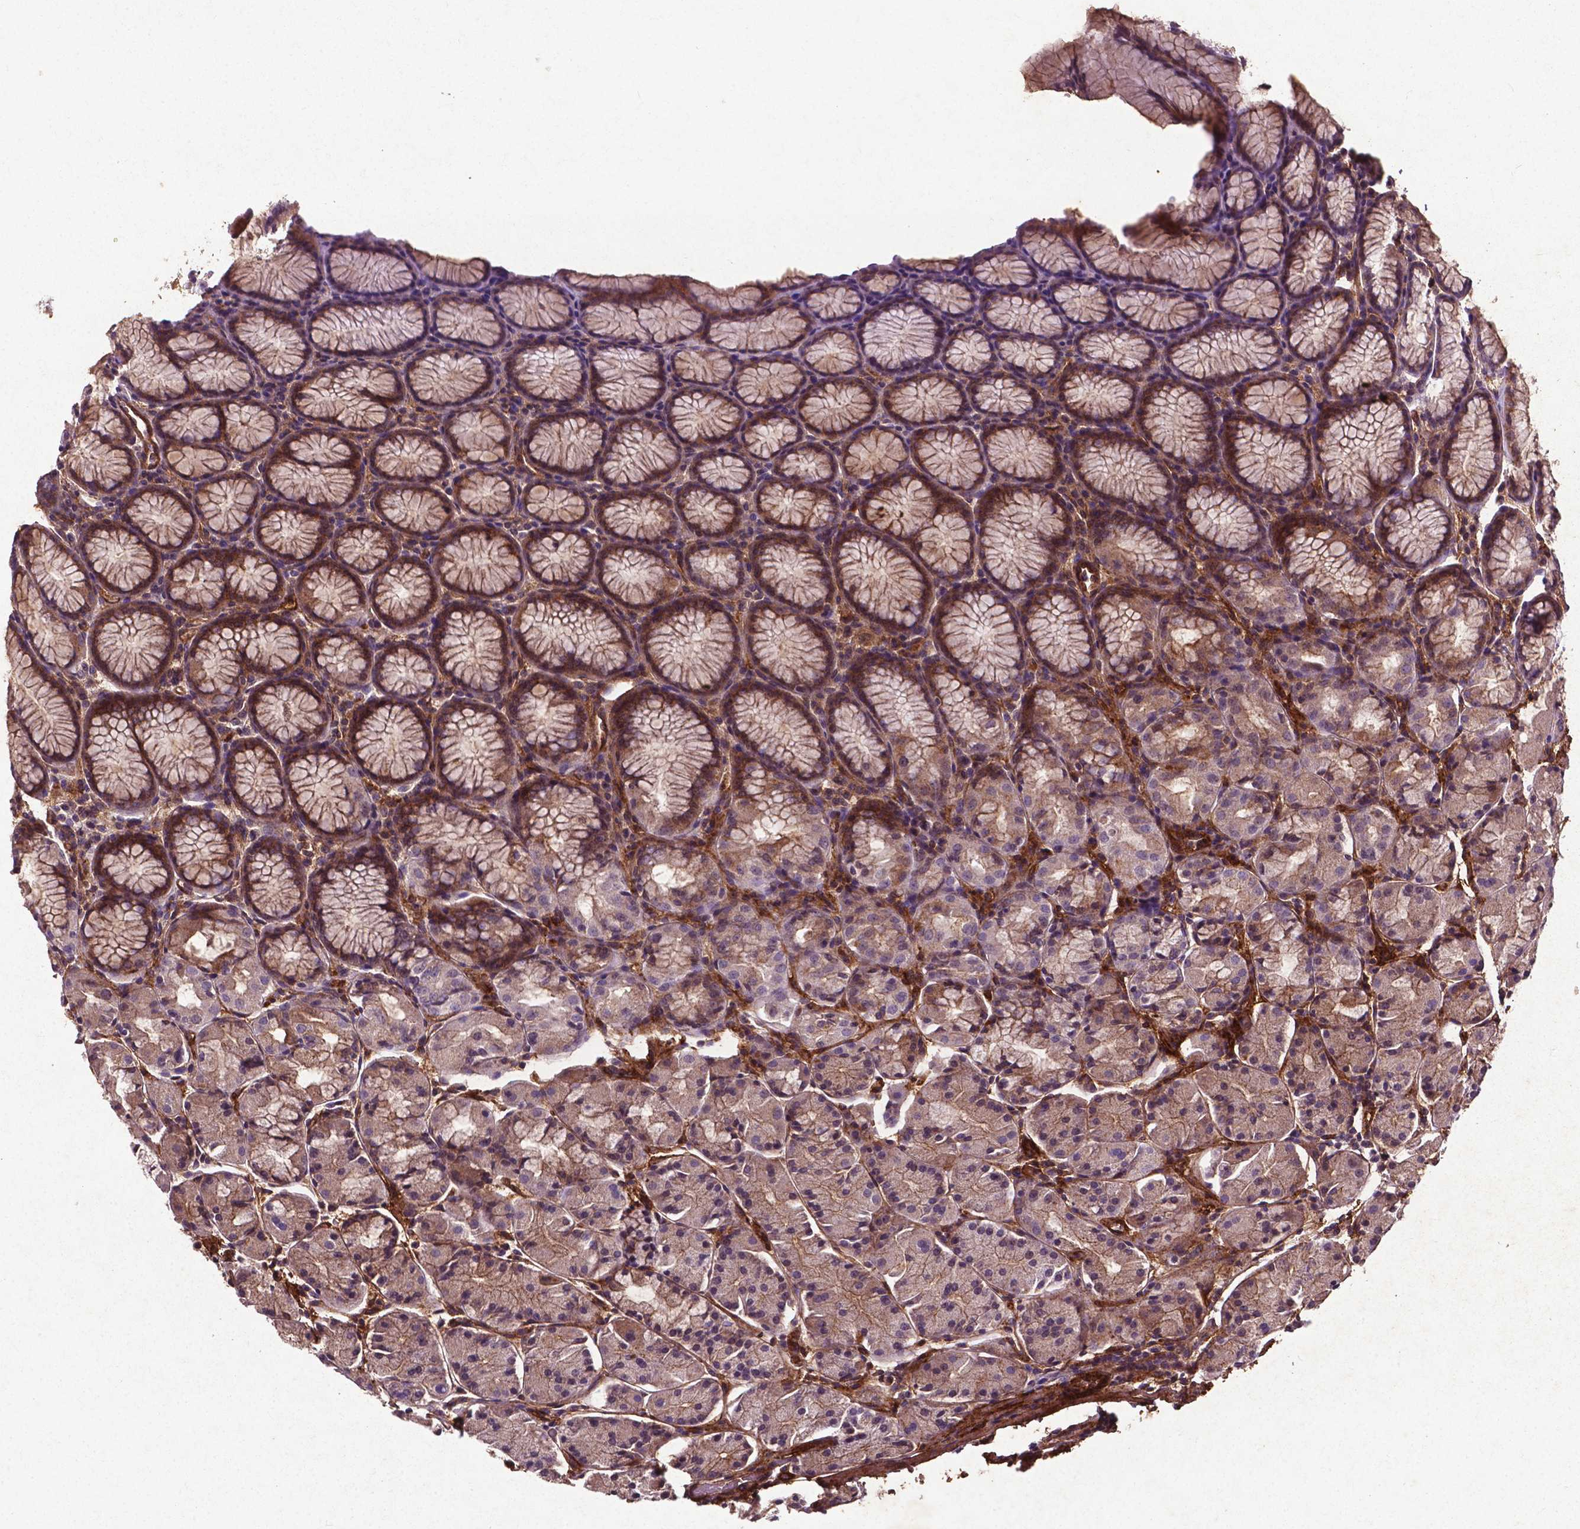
{"staining": {"intensity": "moderate", "quantity": "25%-75%", "location": "cytoplasmic/membranous"}, "tissue": "stomach", "cell_type": "Glandular cells", "image_type": "normal", "snomed": [{"axis": "morphology", "description": "Normal tissue, NOS"}, {"axis": "topography", "description": "Stomach, upper"}], "caption": "A brown stain highlights moderate cytoplasmic/membranous positivity of a protein in glandular cells of unremarkable human stomach. The staining was performed using DAB to visualize the protein expression in brown, while the nuclei were stained in blue with hematoxylin (Magnification: 20x).", "gene": "RRAS", "patient": {"sex": "male", "age": 47}}